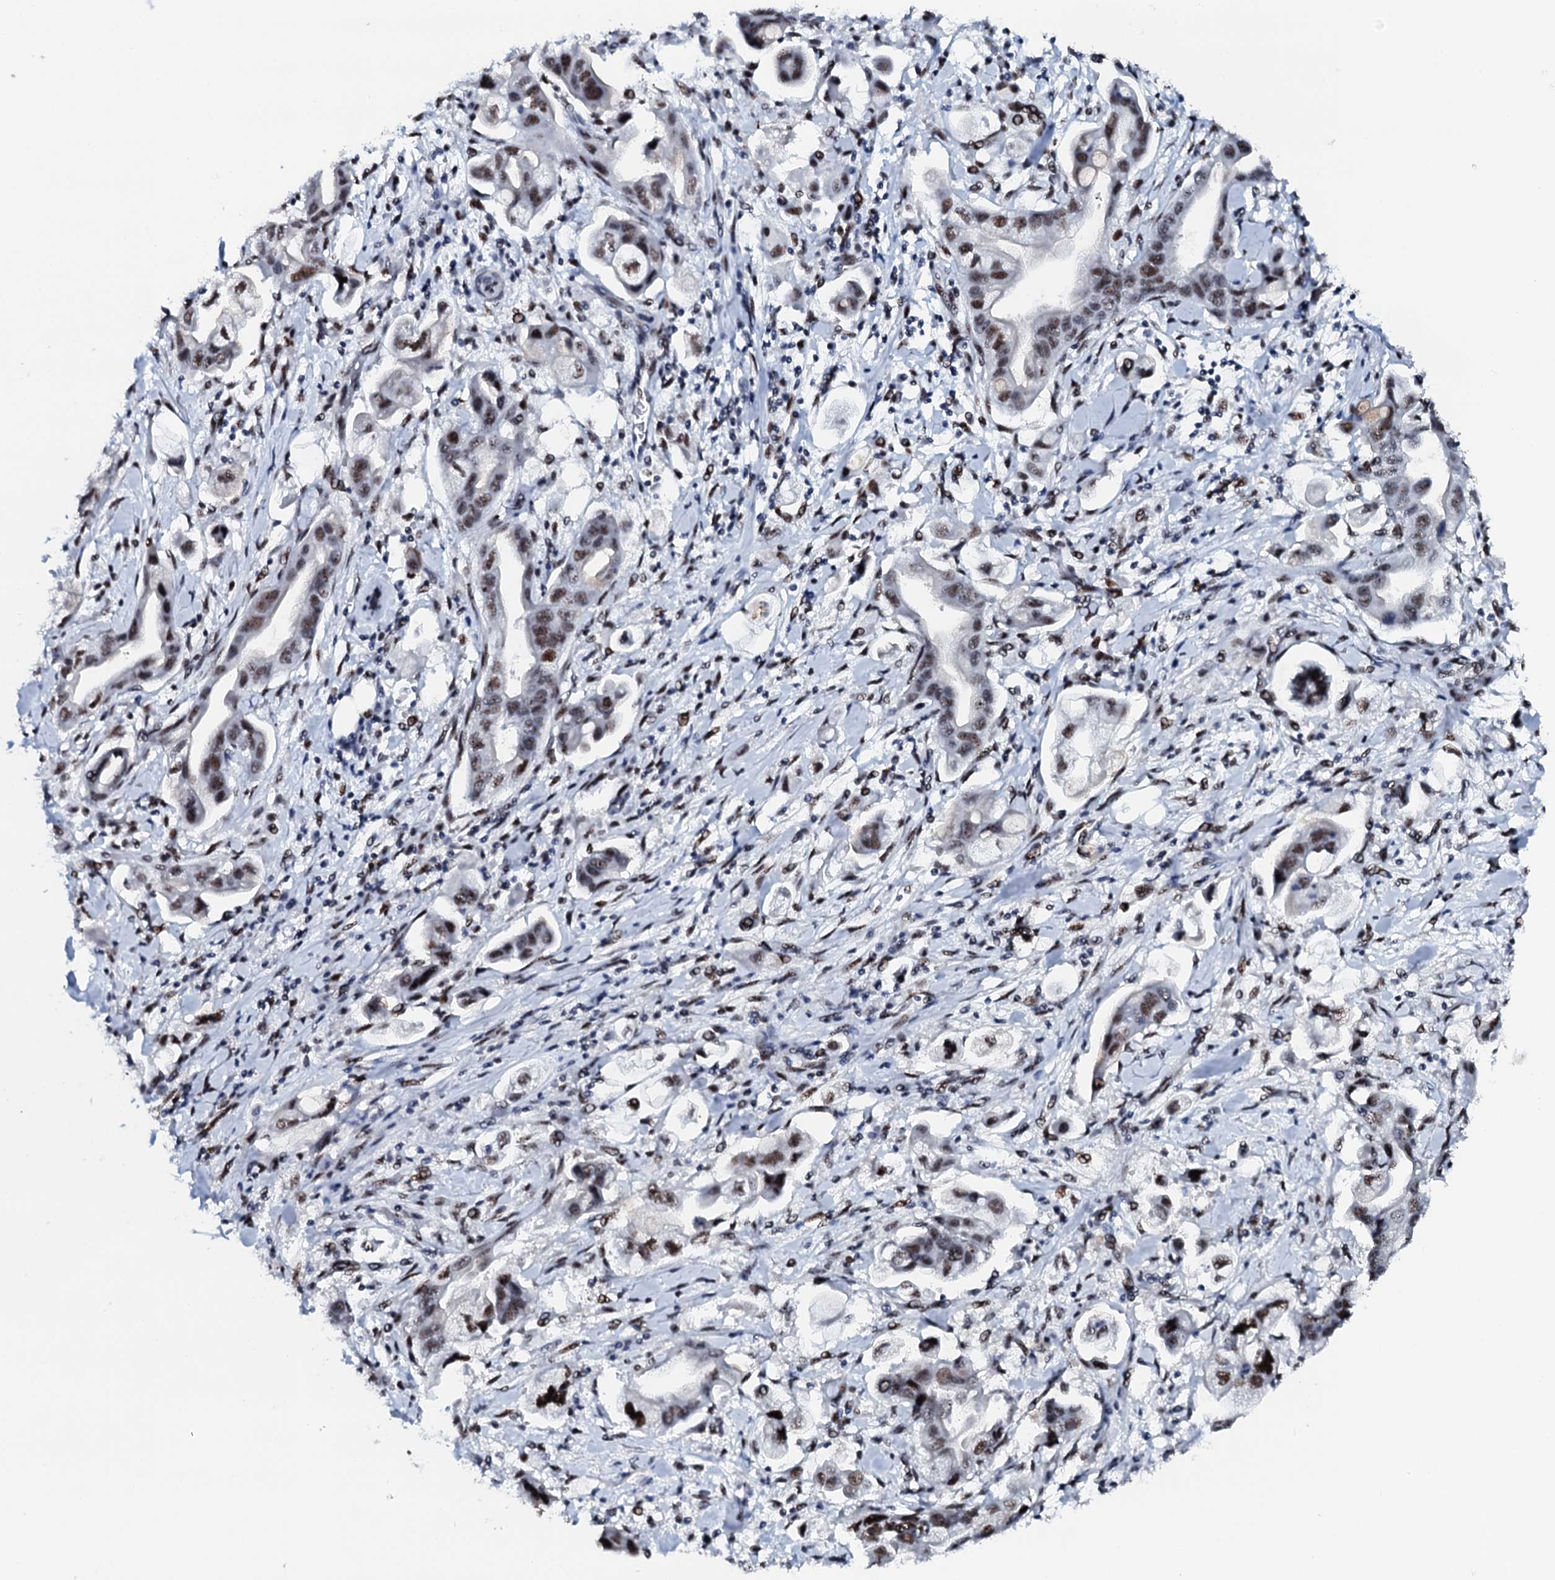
{"staining": {"intensity": "moderate", "quantity": ">75%", "location": "nuclear"}, "tissue": "stomach cancer", "cell_type": "Tumor cells", "image_type": "cancer", "snomed": [{"axis": "morphology", "description": "Adenocarcinoma, NOS"}, {"axis": "topography", "description": "Stomach"}], "caption": "Protein staining displays moderate nuclear expression in approximately >75% of tumor cells in stomach cancer.", "gene": "NKAPD1", "patient": {"sex": "male", "age": 62}}